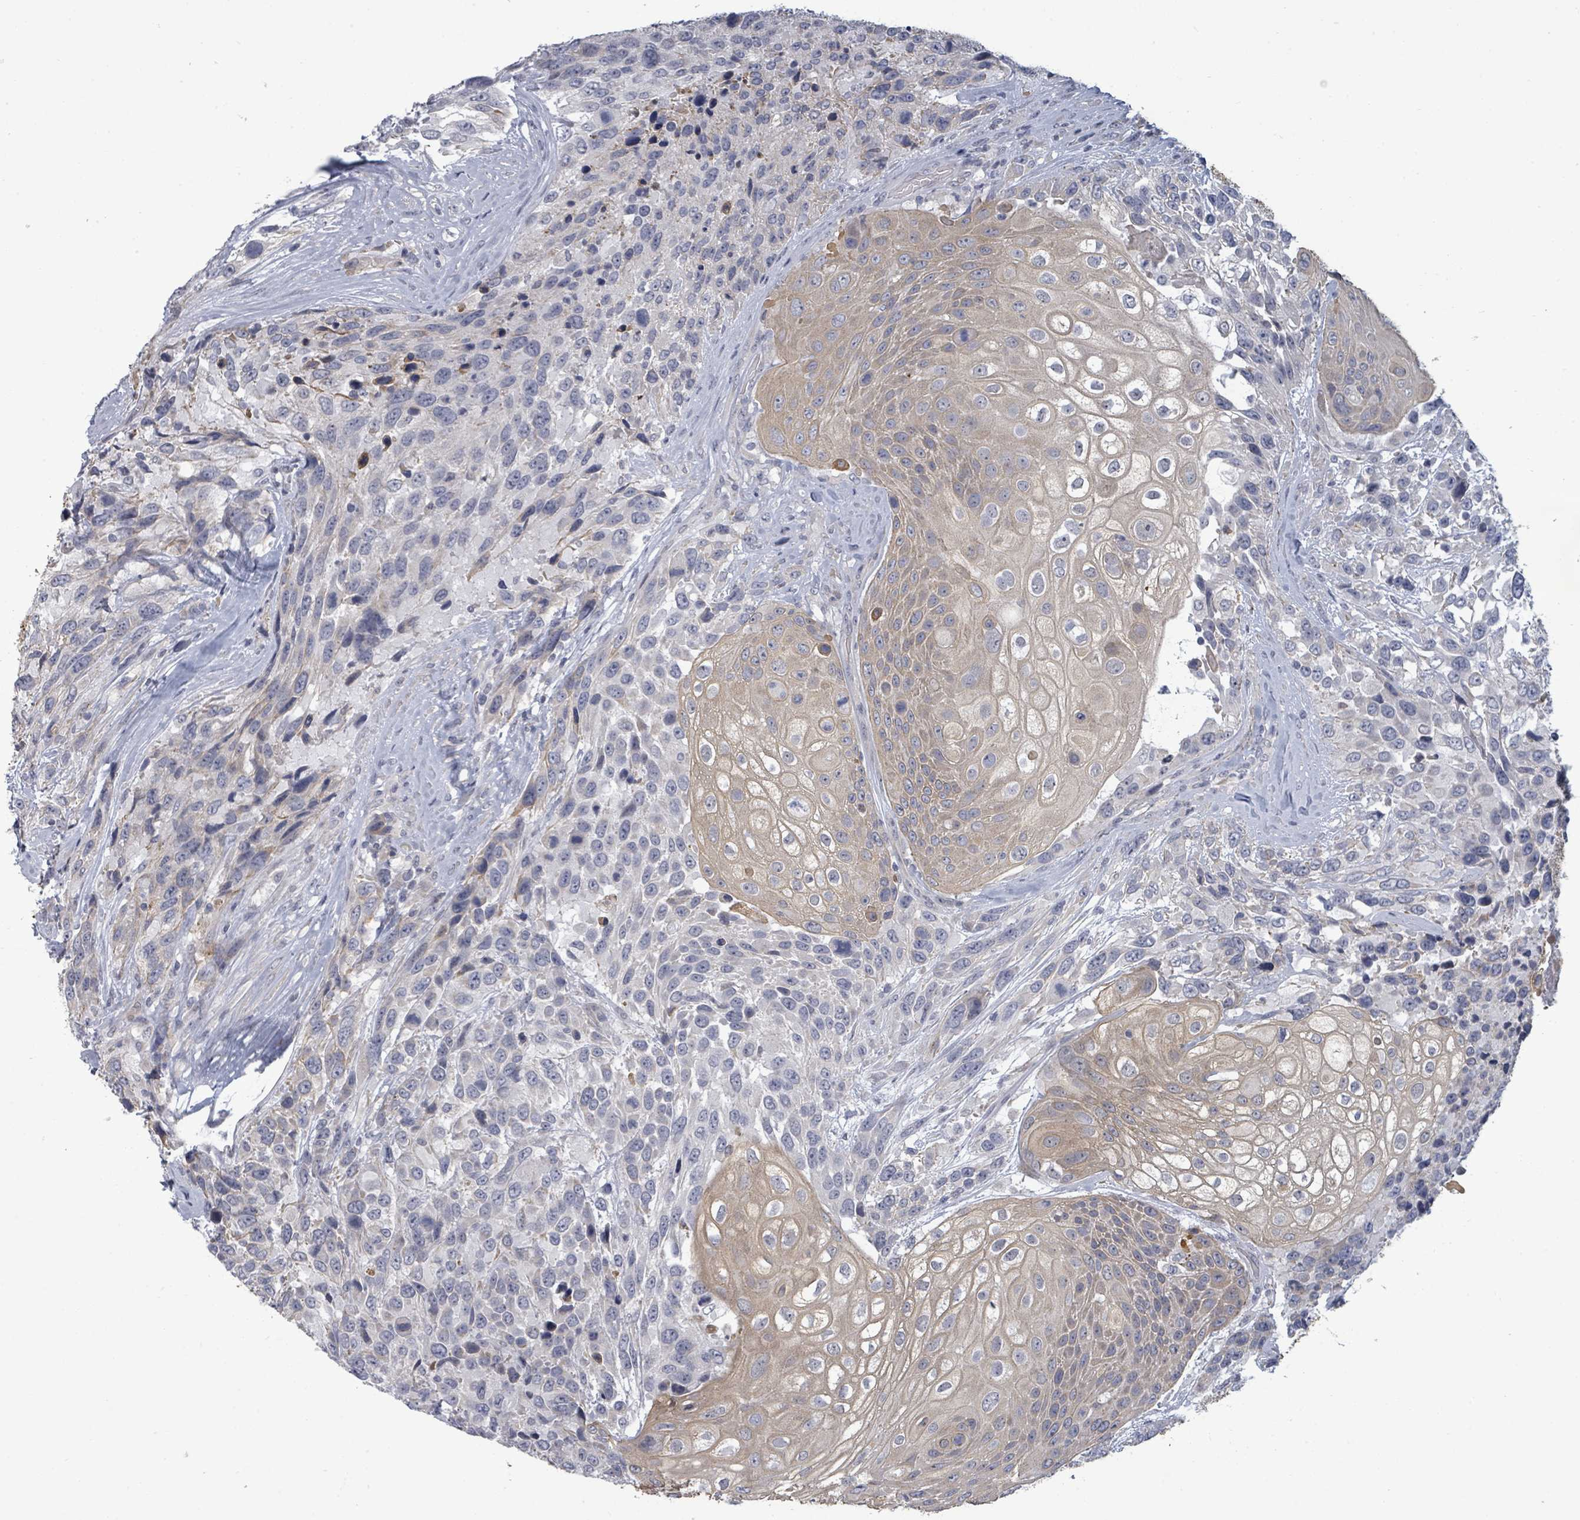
{"staining": {"intensity": "weak", "quantity": "25%-75%", "location": "cytoplasmic/membranous"}, "tissue": "urothelial cancer", "cell_type": "Tumor cells", "image_type": "cancer", "snomed": [{"axis": "morphology", "description": "Urothelial carcinoma, High grade"}, {"axis": "topography", "description": "Urinary bladder"}], "caption": "Brown immunohistochemical staining in human urothelial carcinoma (high-grade) exhibits weak cytoplasmic/membranous staining in approximately 25%-75% of tumor cells. The staining is performed using DAB brown chromogen to label protein expression. The nuclei are counter-stained blue using hematoxylin.", "gene": "ASB12", "patient": {"sex": "female", "age": 70}}